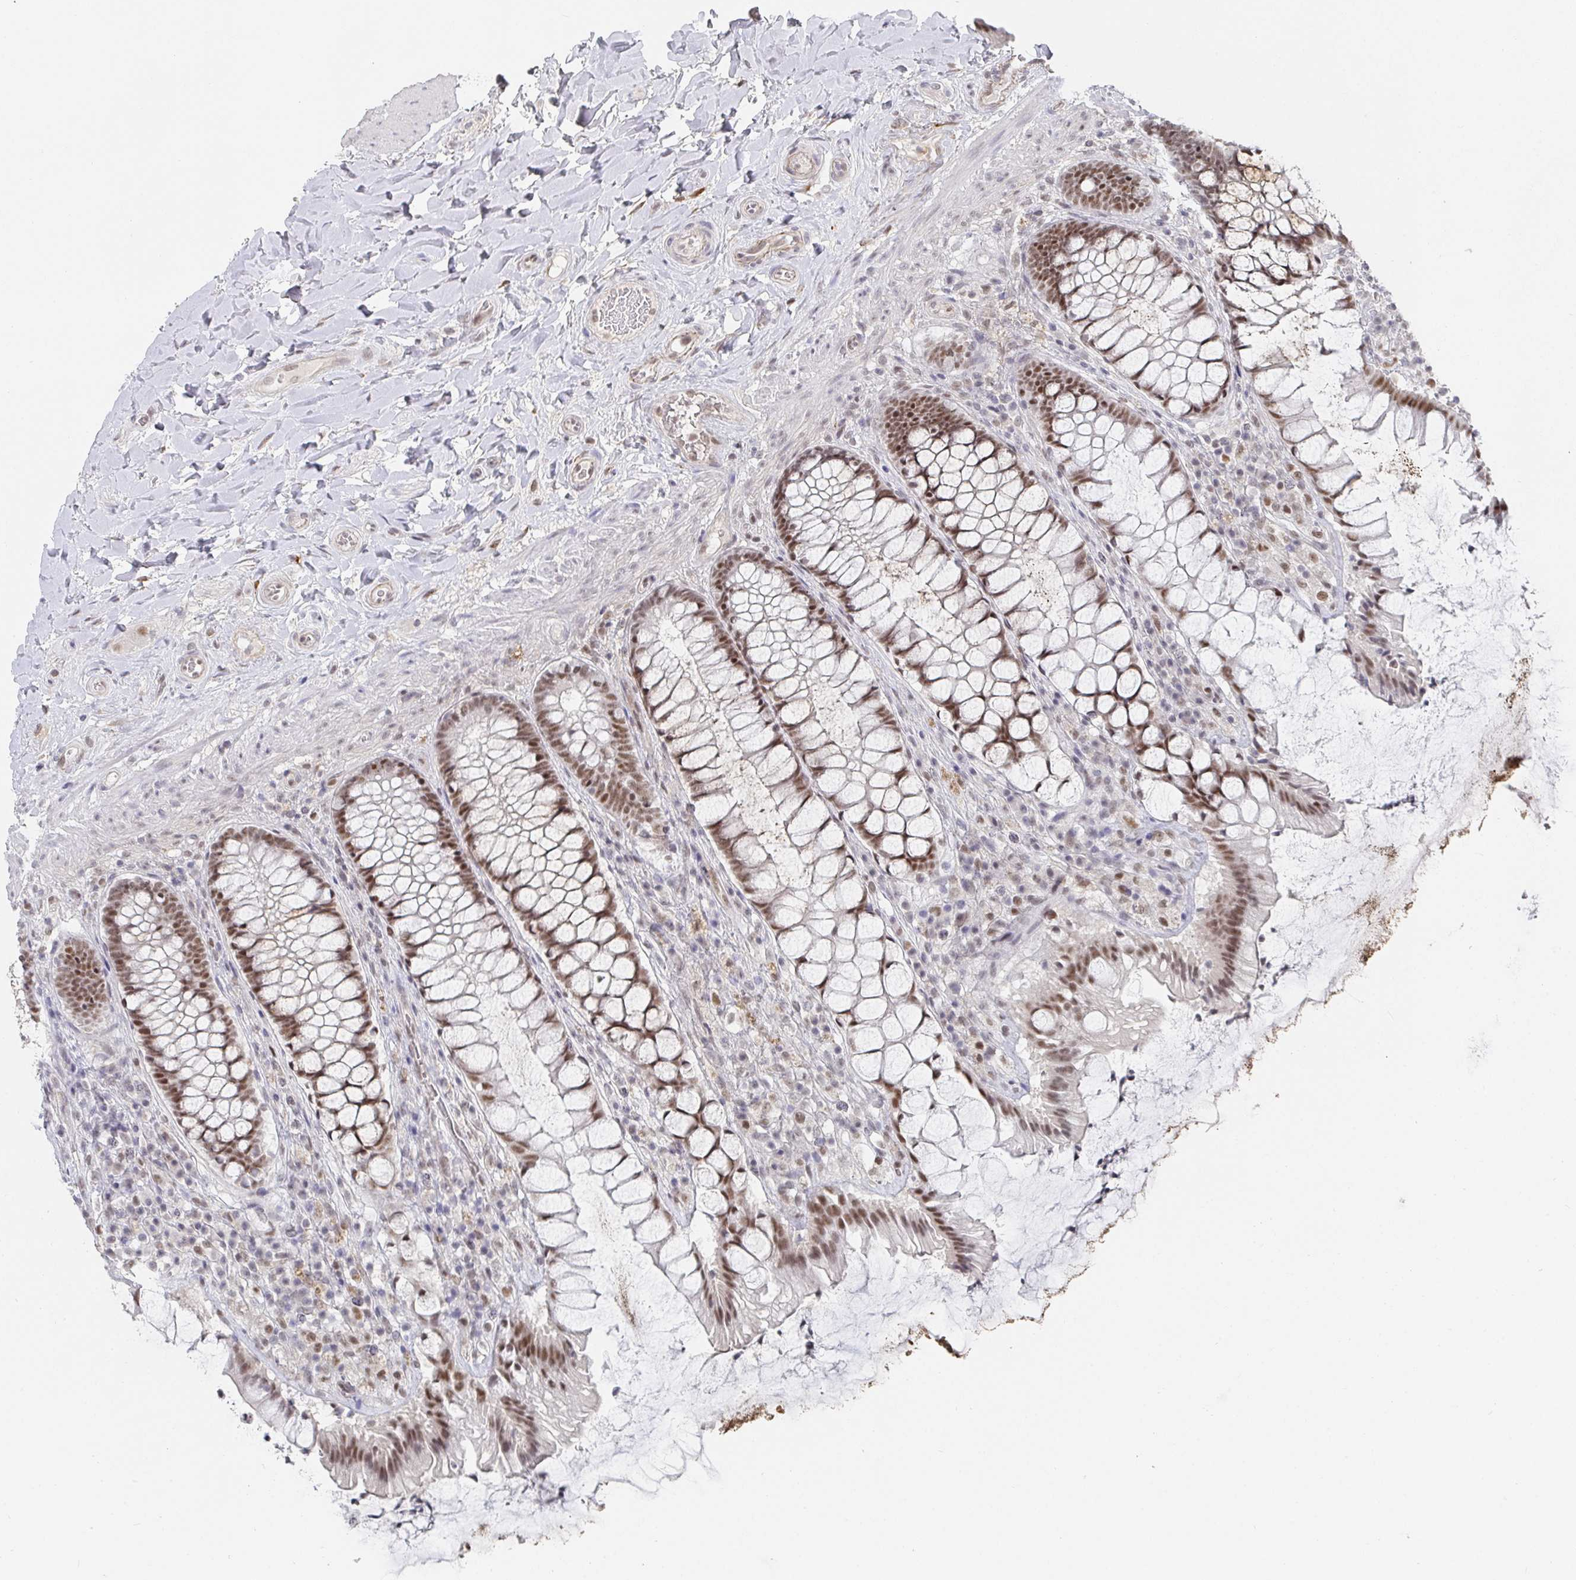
{"staining": {"intensity": "moderate", "quantity": ">75%", "location": "nuclear"}, "tissue": "rectum", "cell_type": "Glandular cells", "image_type": "normal", "snomed": [{"axis": "morphology", "description": "Normal tissue, NOS"}, {"axis": "topography", "description": "Rectum"}], "caption": "Human rectum stained for a protein (brown) displays moderate nuclear positive staining in about >75% of glandular cells.", "gene": "RCOR1", "patient": {"sex": "female", "age": 58}}